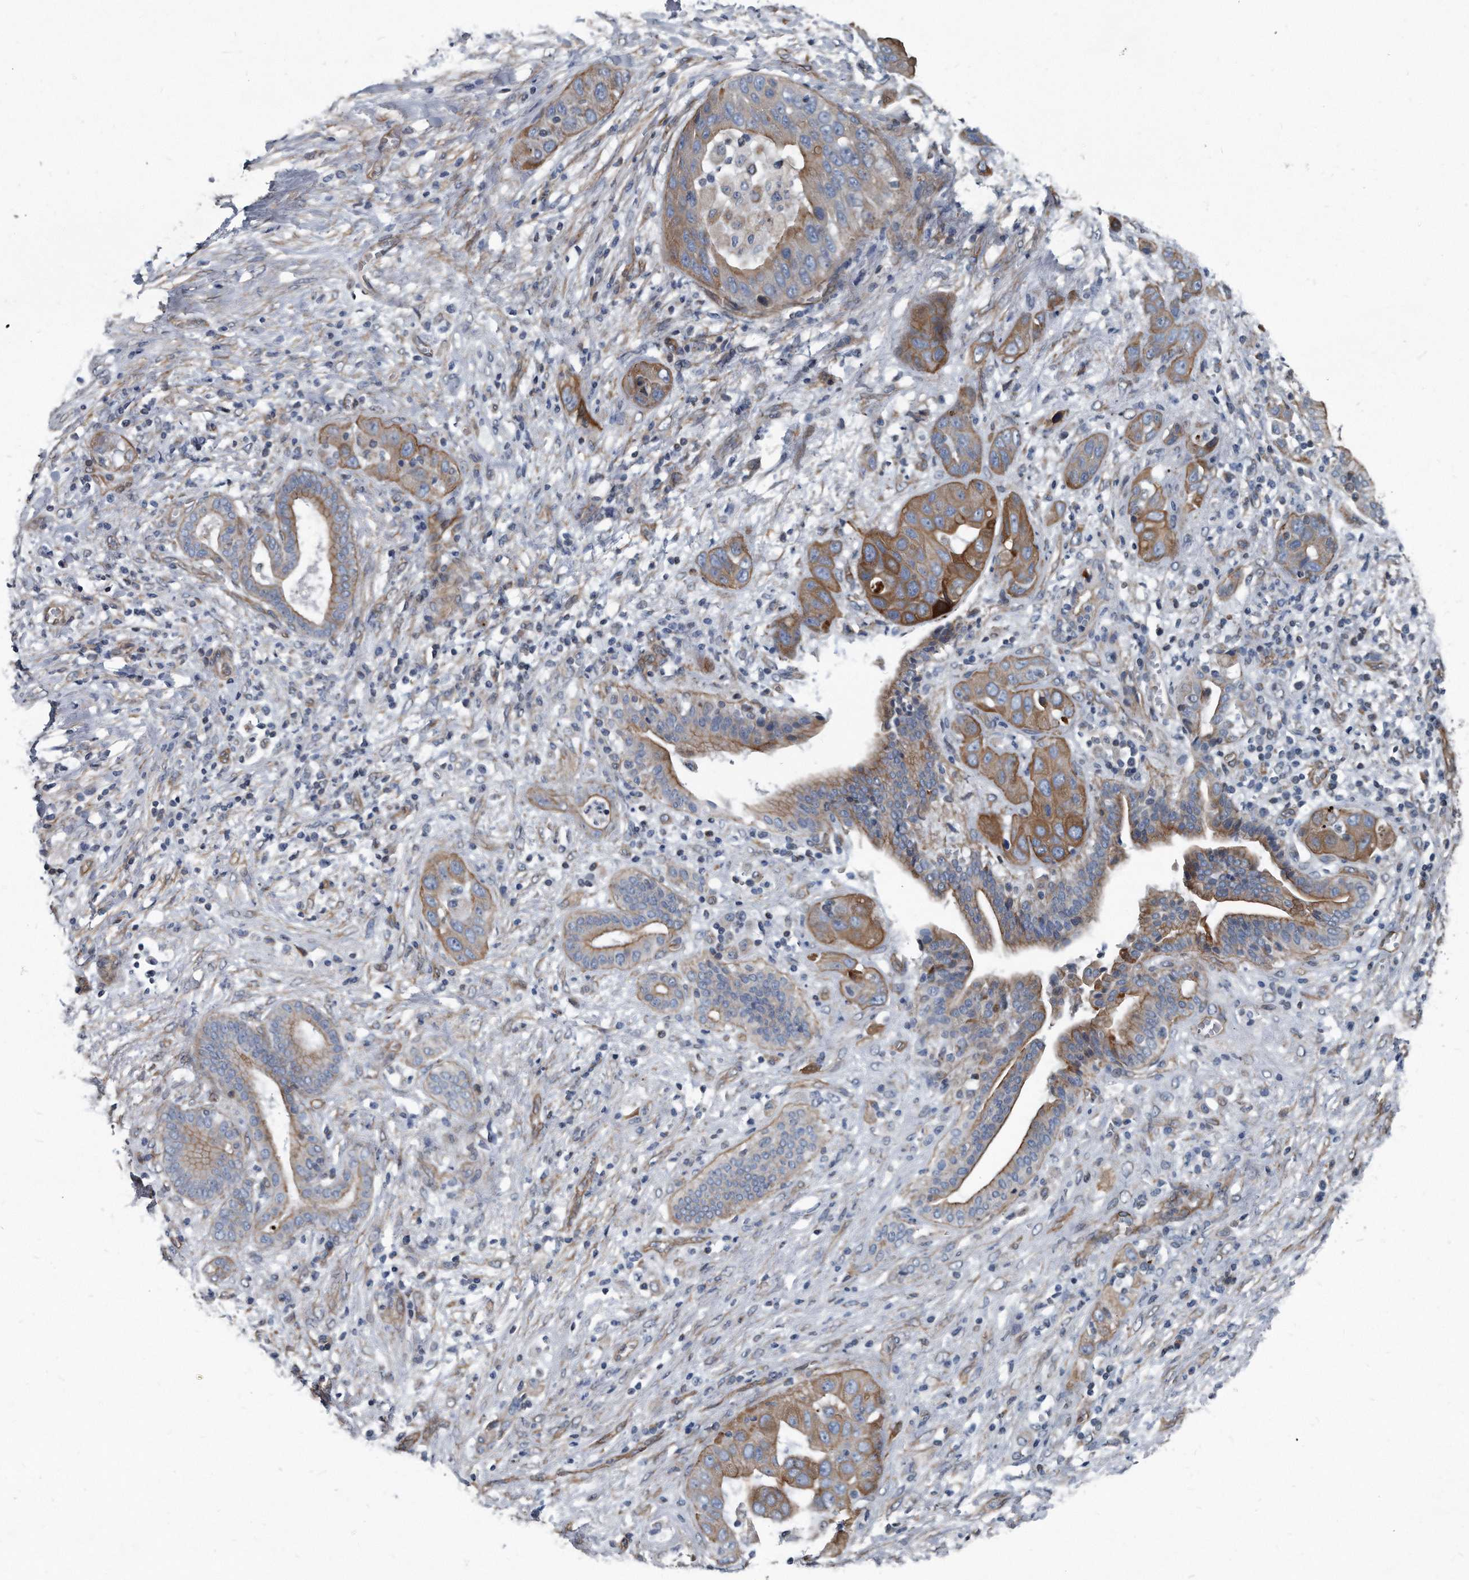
{"staining": {"intensity": "moderate", "quantity": ">75%", "location": "cytoplasmic/membranous"}, "tissue": "liver cancer", "cell_type": "Tumor cells", "image_type": "cancer", "snomed": [{"axis": "morphology", "description": "Cholangiocarcinoma"}, {"axis": "topography", "description": "Liver"}], "caption": "DAB immunohistochemical staining of liver cholangiocarcinoma displays moderate cytoplasmic/membranous protein expression in approximately >75% of tumor cells.", "gene": "PLEC", "patient": {"sex": "female", "age": 52}}